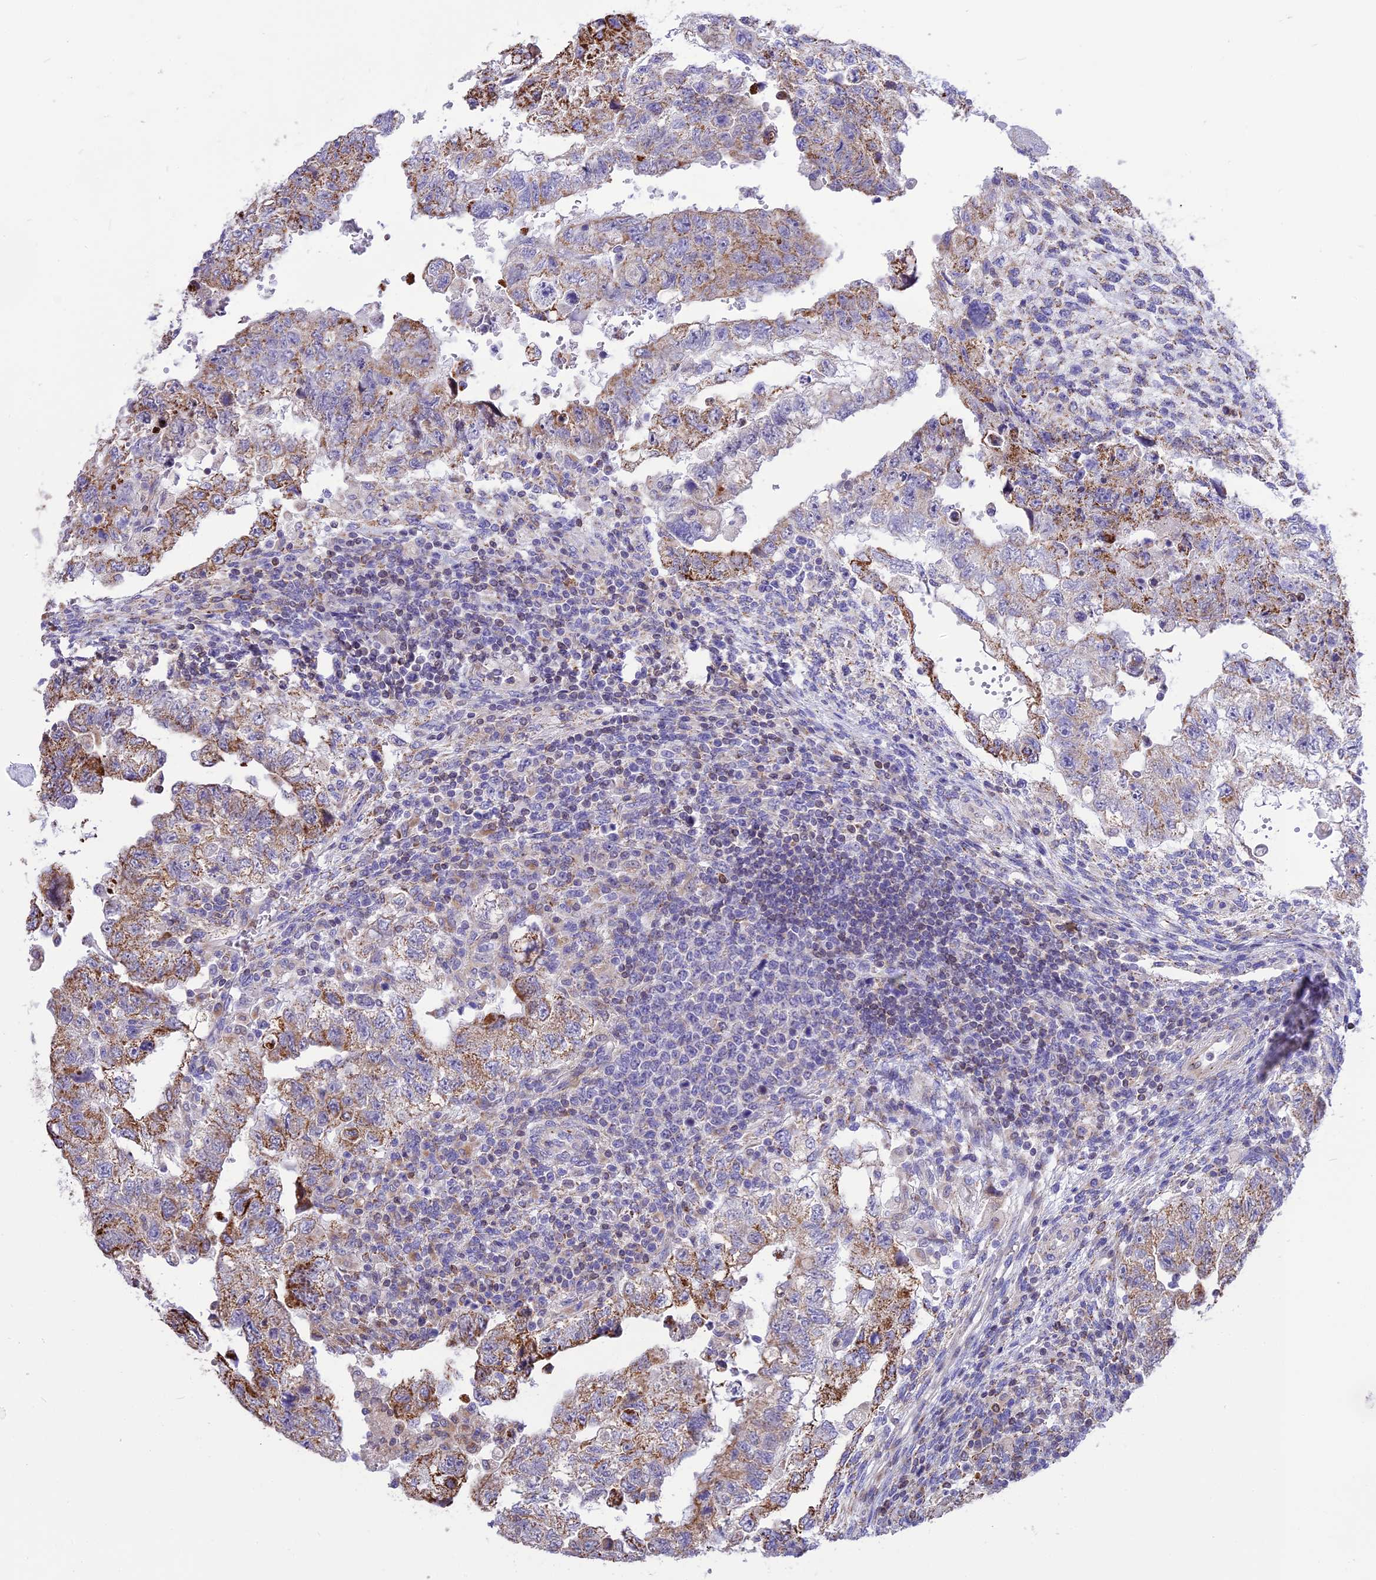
{"staining": {"intensity": "moderate", "quantity": "25%-75%", "location": "cytoplasmic/membranous"}, "tissue": "testis cancer", "cell_type": "Tumor cells", "image_type": "cancer", "snomed": [{"axis": "morphology", "description": "Carcinoma, Embryonal, NOS"}, {"axis": "topography", "description": "Testis"}], "caption": "Brown immunohistochemical staining in human testis cancer exhibits moderate cytoplasmic/membranous expression in about 25%-75% of tumor cells.", "gene": "DOC2B", "patient": {"sex": "male", "age": 36}}